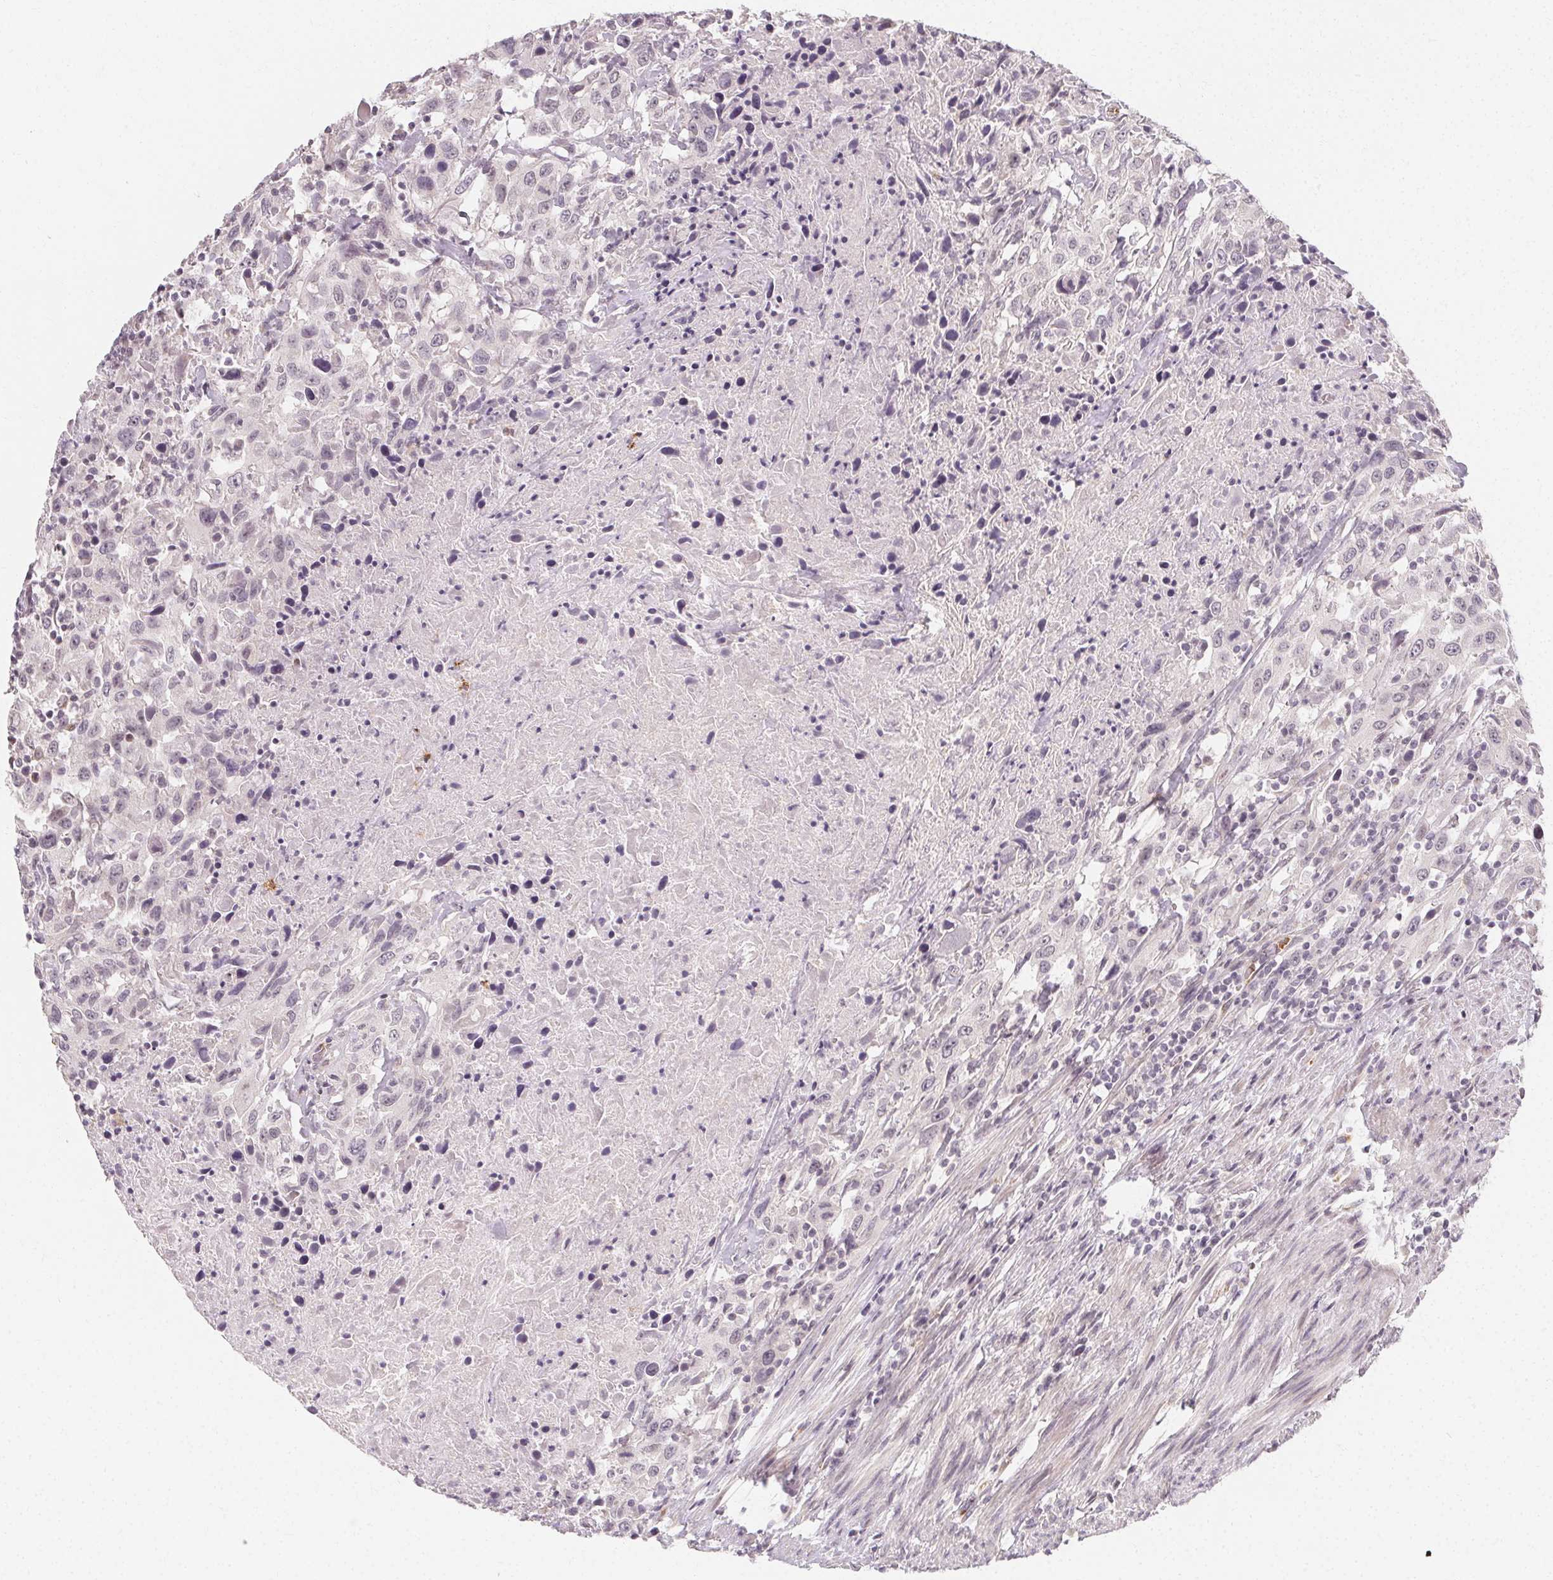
{"staining": {"intensity": "negative", "quantity": "none", "location": "none"}, "tissue": "urothelial cancer", "cell_type": "Tumor cells", "image_type": "cancer", "snomed": [{"axis": "morphology", "description": "Urothelial carcinoma, High grade"}, {"axis": "topography", "description": "Urinary bladder"}], "caption": "DAB (3,3'-diaminobenzidine) immunohistochemical staining of human urothelial cancer shows no significant staining in tumor cells.", "gene": "CLCNKB", "patient": {"sex": "male", "age": 61}}